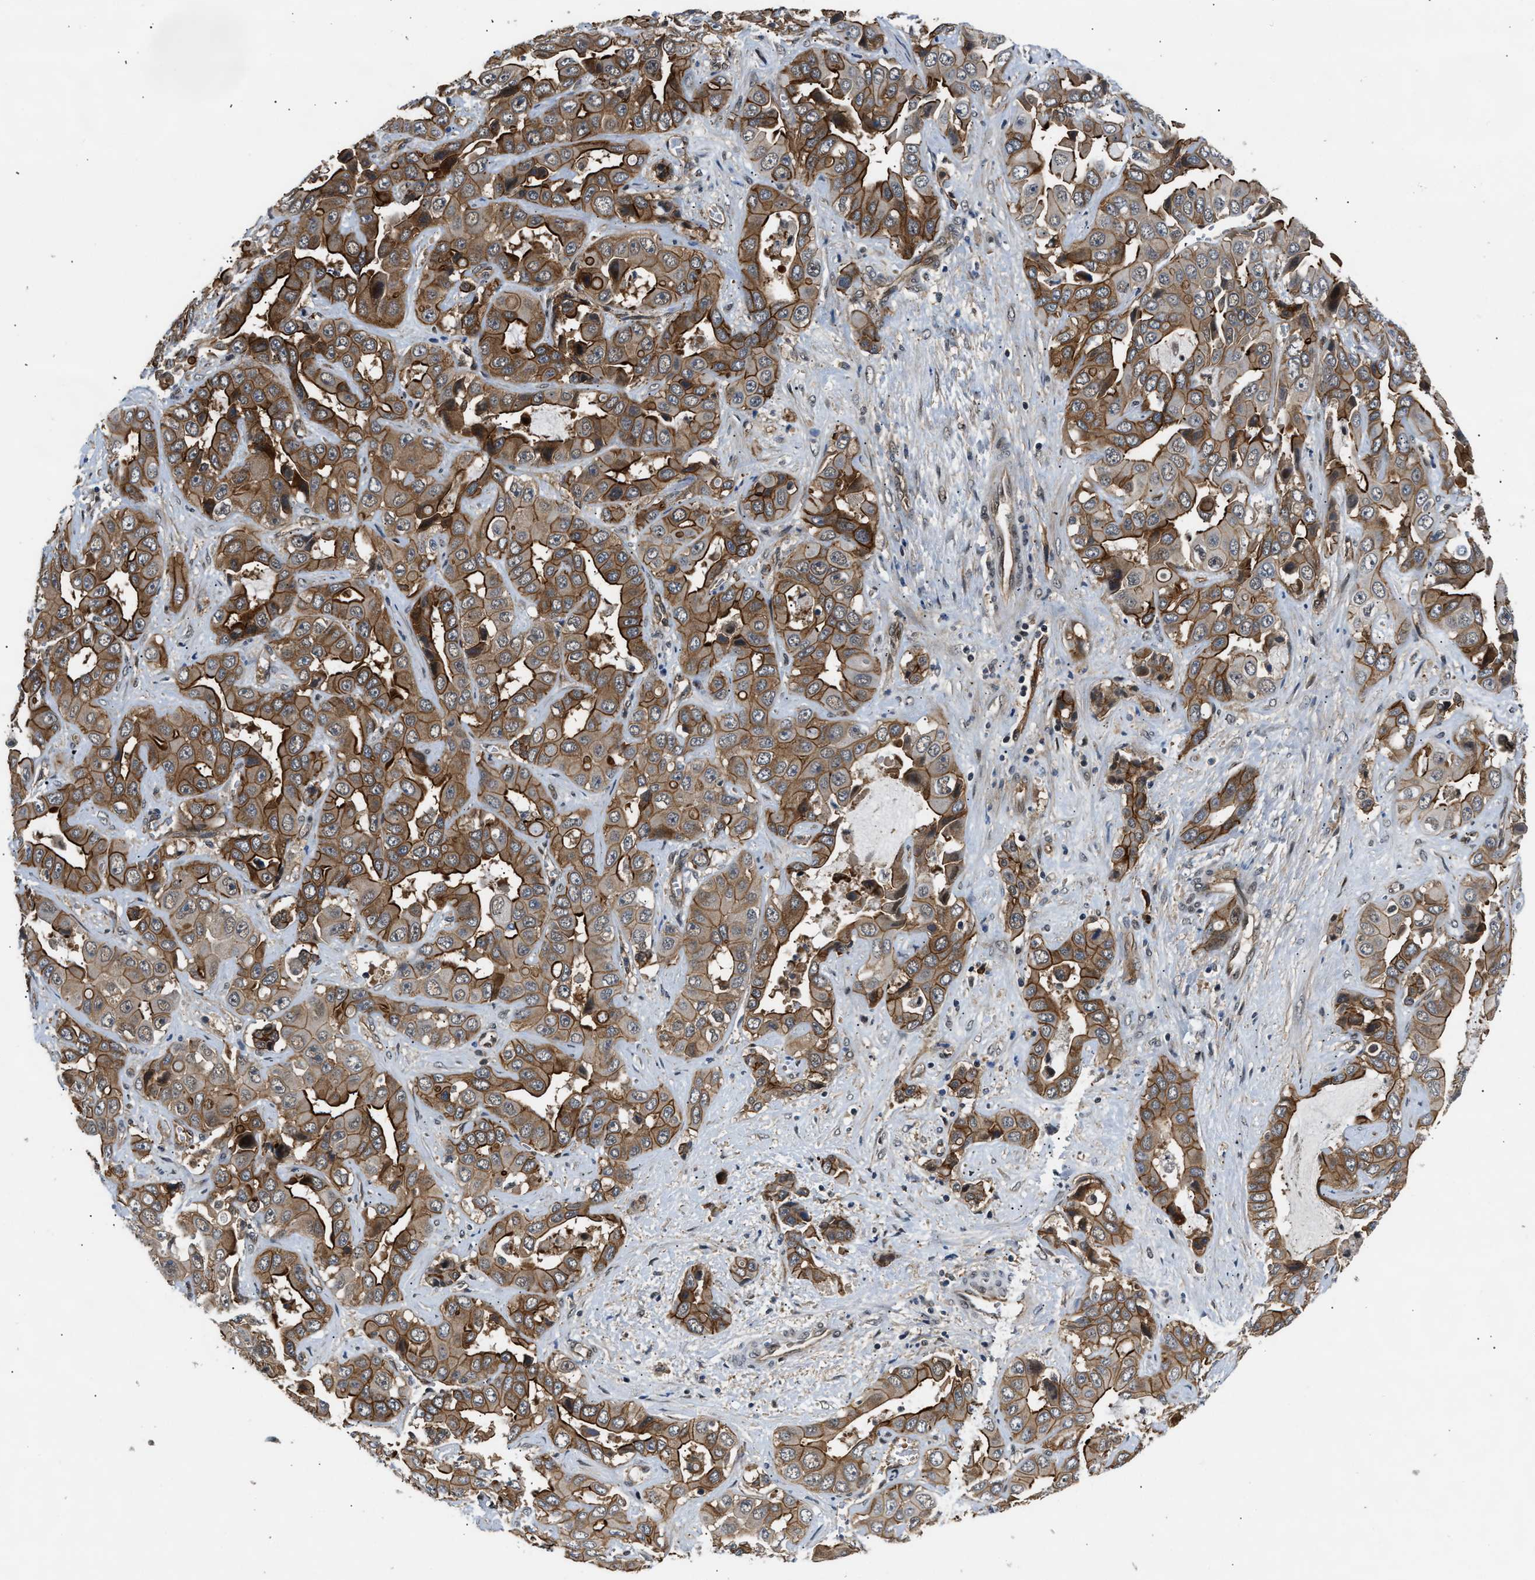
{"staining": {"intensity": "strong", "quantity": ">75%", "location": "cytoplasmic/membranous"}, "tissue": "liver cancer", "cell_type": "Tumor cells", "image_type": "cancer", "snomed": [{"axis": "morphology", "description": "Cholangiocarcinoma"}, {"axis": "topography", "description": "Liver"}], "caption": "Protein expression by immunohistochemistry (IHC) exhibits strong cytoplasmic/membranous positivity in approximately >75% of tumor cells in liver cancer.", "gene": "COPS2", "patient": {"sex": "female", "age": 52}}